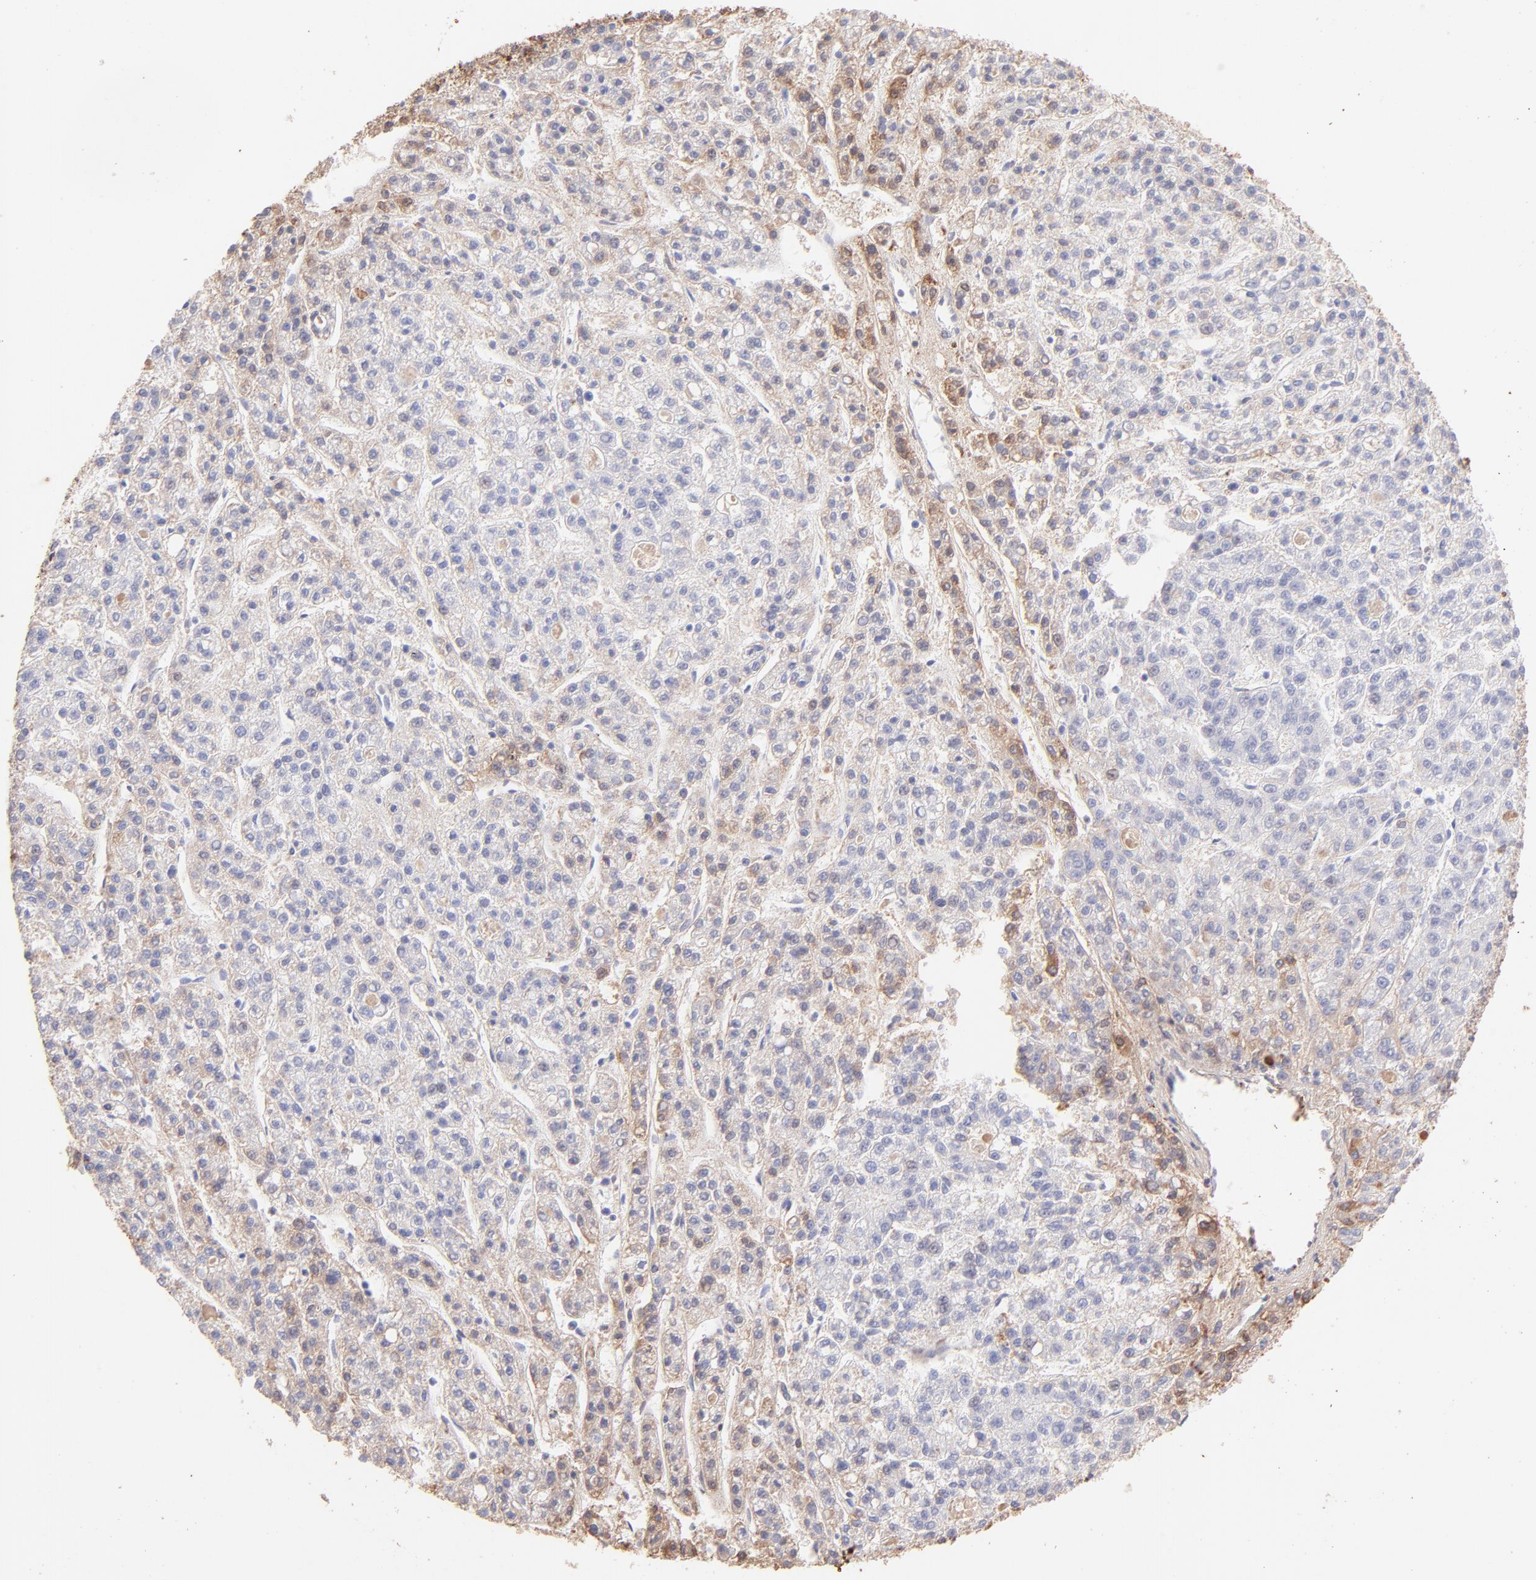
{"staining": {"intensity": "weak", "quantity": "25%-75%", "location": "cytoplasmic/membranous"}, "tissue": "liver cancer", "cell_type": "Tumor cells", "image_type": "cancer", "snomed": [{"axis": "morphology", "description": "Carcinoma, Hepatocellular, NOS"}, {"axis": "topography", "description": "Liver"}], "caption": "This is a histology image of IHC staining of liver cancer (hepatocellular carcinoma), which shows weak positivity in the cytoplasmic/membranous of tumor cells.", "gene": "BGN", "patient": {"sex": "male", "age": 70}}